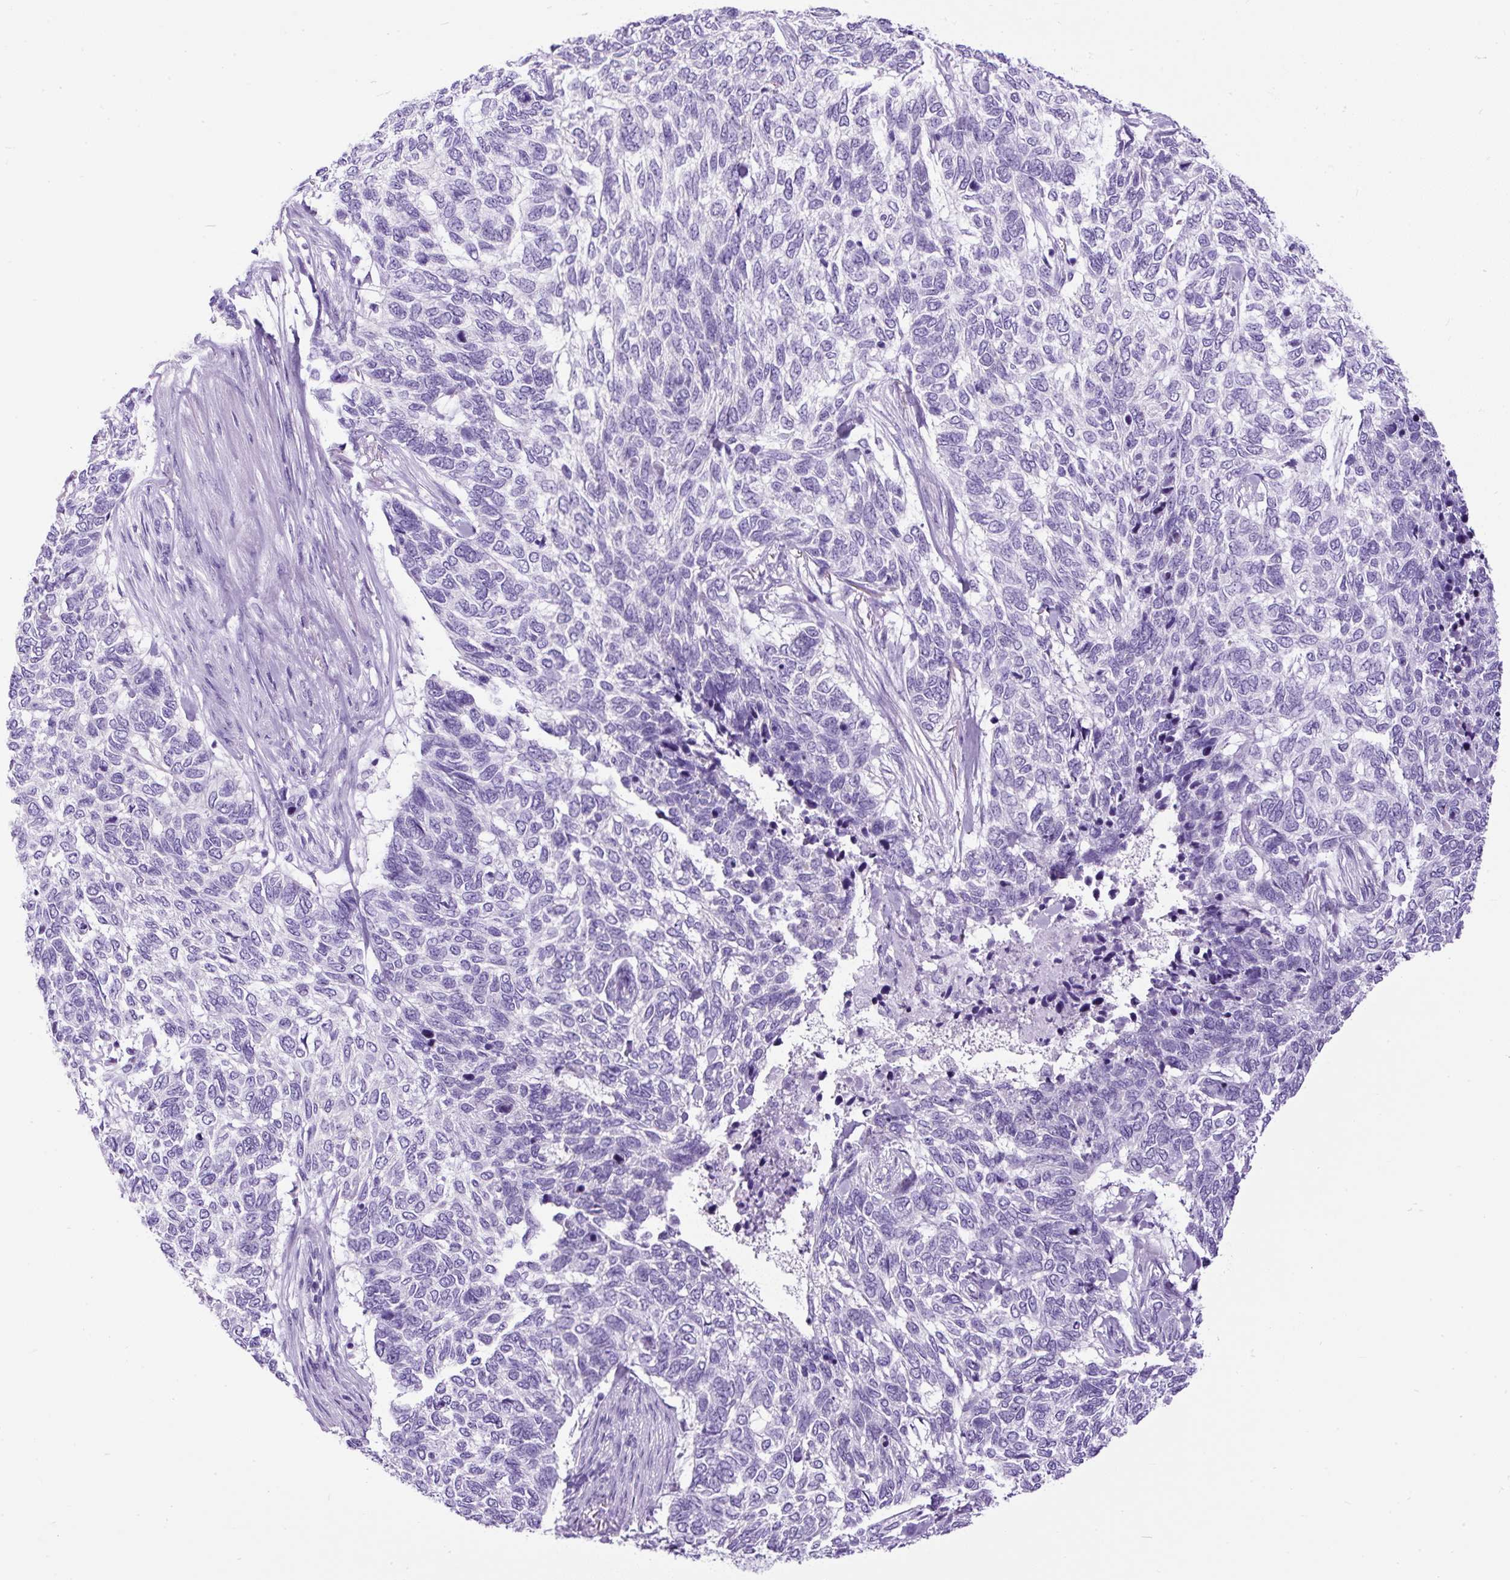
{"staining": {"intensity": "negative", "quantity": "none", "location": "none"}, "tissue": "skin cancer", "cell_type": "Tumor cells", "image_type": "cancer", "snomed": [{"axis": "morphology", "description": "Basal cell carcinoma"}, {"axis": "topography", "description": "Skin"}], "caption": "Skin cancer was stained to show a protein in brown. There is no significant expression in tumor cells. (Brightfield microscopy of DAB immunohistochemistry at high magnification).", "gene": "PDIA2", "patient": {"sex": "female", "age": 65}}